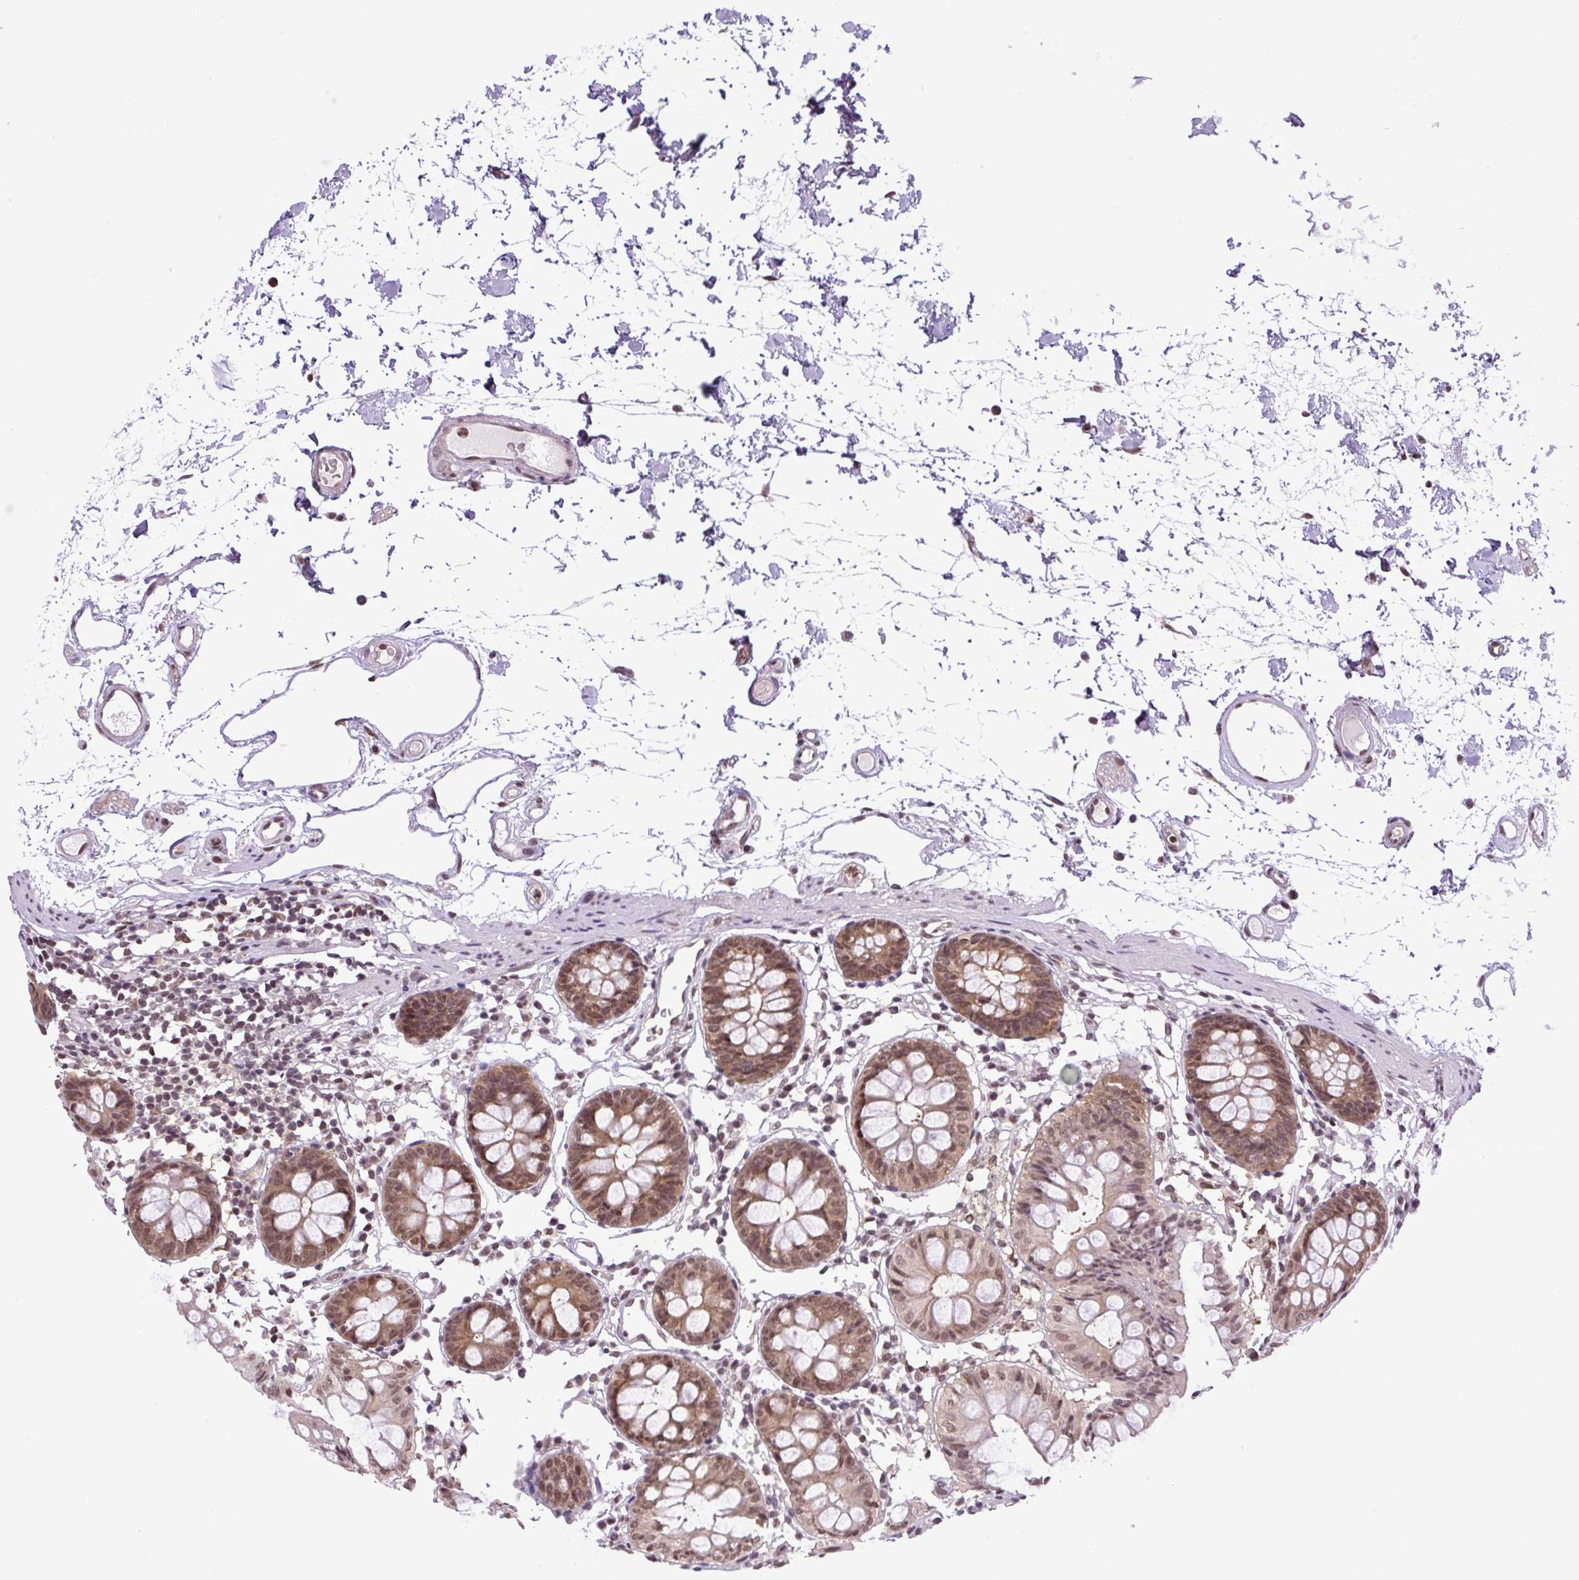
{"staining": {"intensity": "moderate", "quantity": ">75%", "location": "nuclear"}, "tissue": "colon", "cell_type": "Endothelial cells", "image_type": "normal", "snomed": [{"axis": "morphology", "description": "Normal tissue, NOS"}, {"axis": "topography", "description": "Colon"}], "caption": "This photomicrograph demonstrates immunohistochemistry staining of unremarkable colon, with medium moderate nuclear positivity in about >75% of endothelial cells.", "gene": "SGTA", "patient": {"sex": "female", "age": 84}}